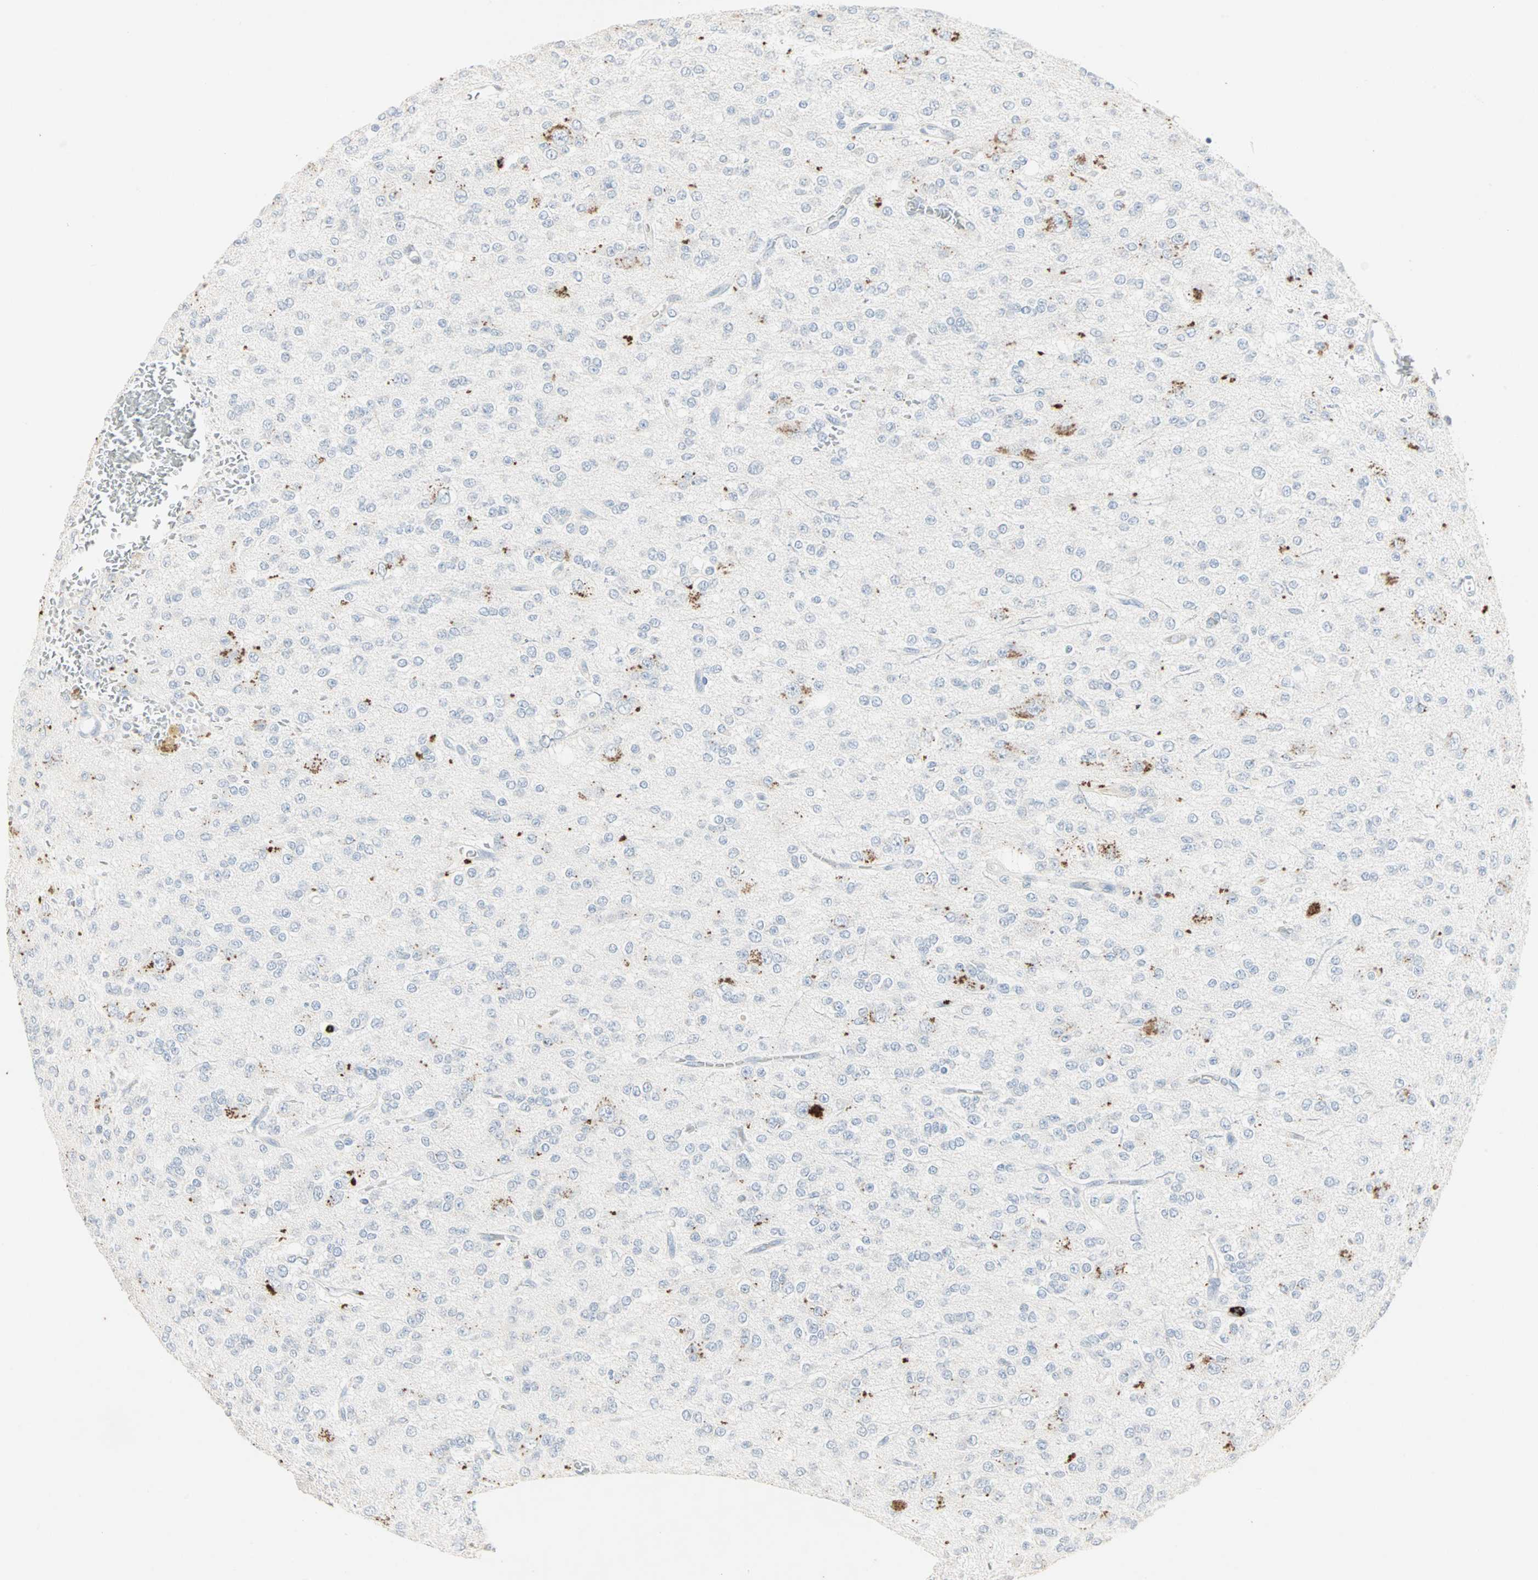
{"staining": {"intensity": "moderate", "quantity": "<25%", "location": "cytoplasmic/membranous"}, "tissue": "glioma", "cell_type": "Tumor cells", "image_type": "cancer", "snomed": [{"axis": "morphology", "description": "Glioma, malignant, Low grade"}, {"axis": "topography", "description": "Brain"}], "caption": "Malignant glioma (low-grade) stained with DAB immunohistochemistry reveals low levels of moderate cytoplasmic/membranous positivity in about <25% of tumor cells. The staining was performed using DAB (3,3'-diaminobenzidine) to visualize the protein expression in brown, while the nuclei were stained in blue with hematoxylin (Magnification: 20x).", "gene": "CEACAM6", "patient": {"sex": "male", "age": 38}}